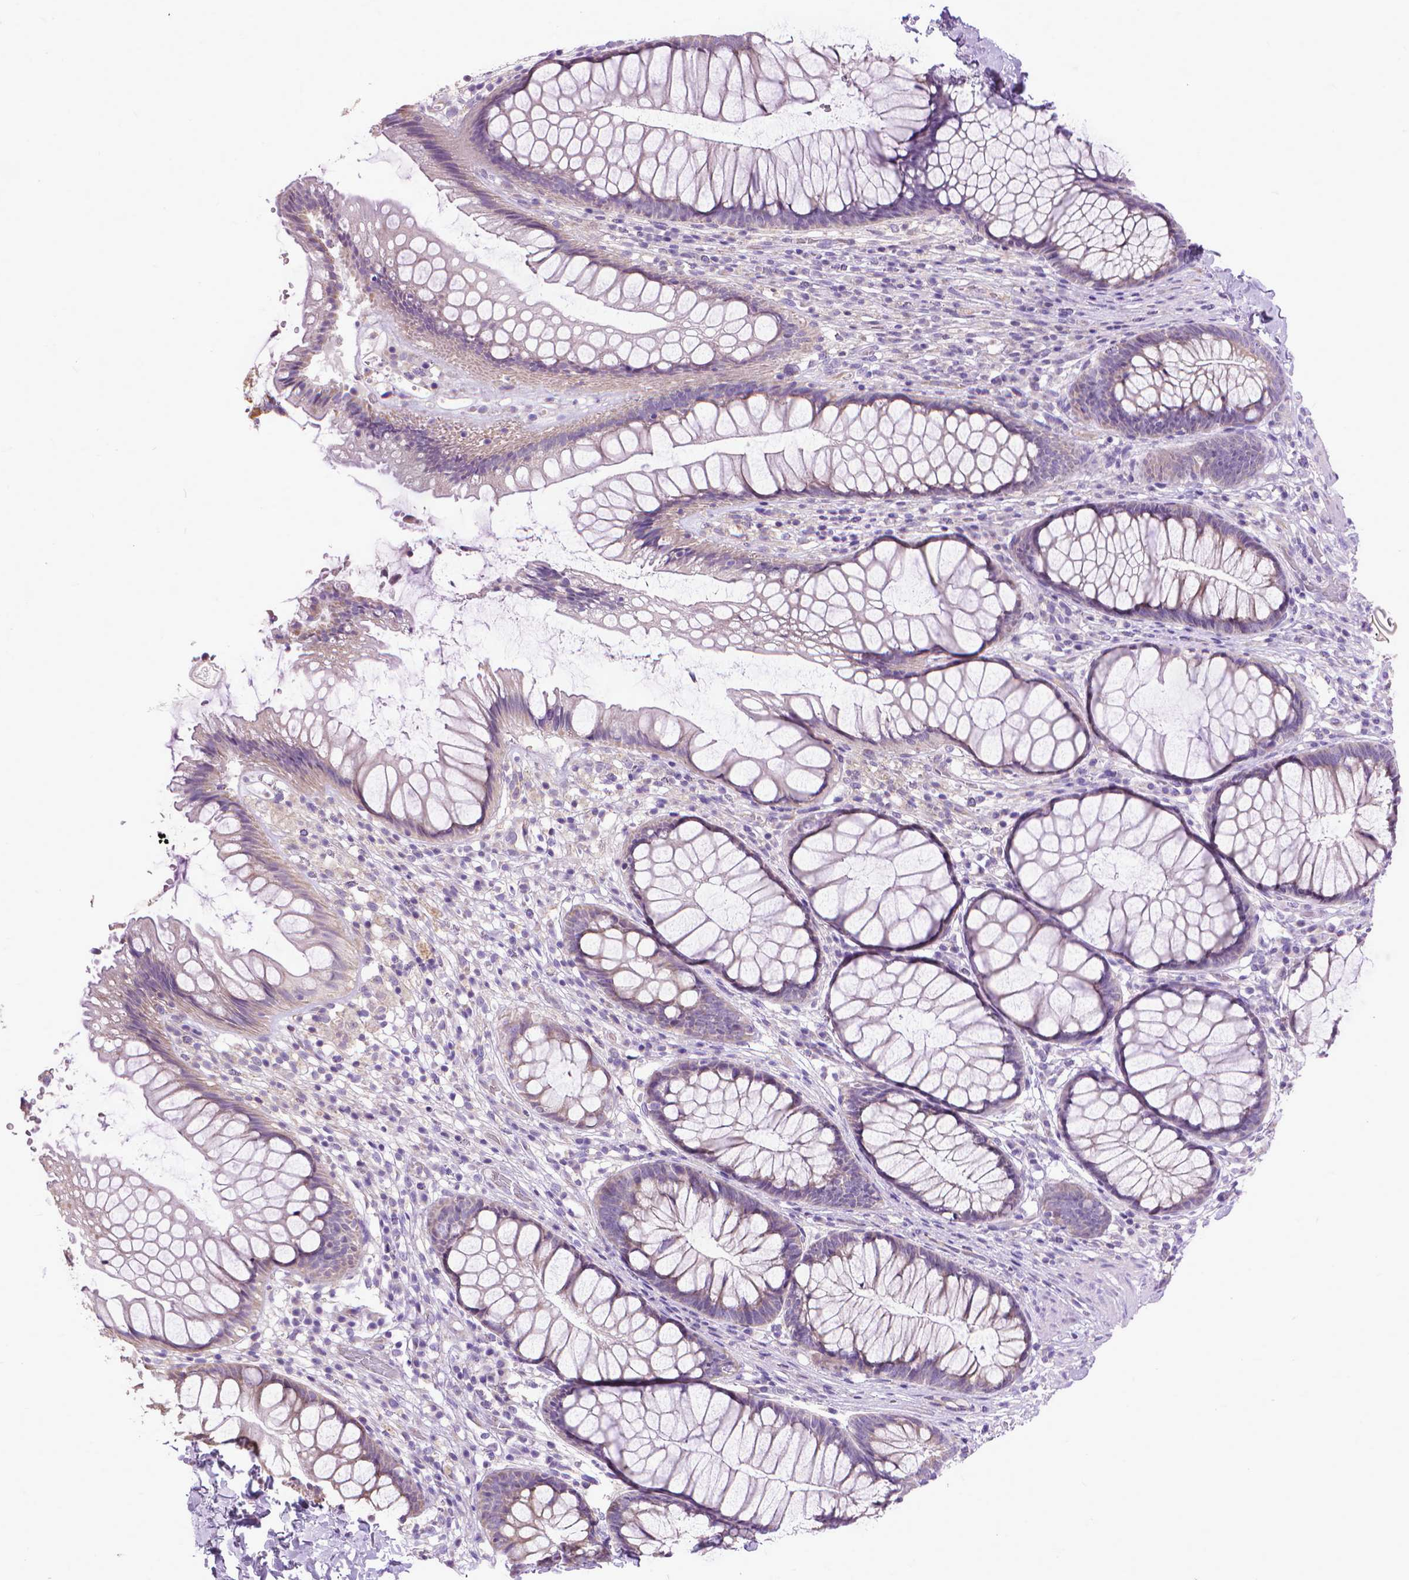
{"staining": {"intensity": "weak", "quantity": "25%-75%", "location": "cytoplasmic/membranous"}, "tissue": "rectum", "cell_type": "Glandular cells", "image_type": "normal", "snomed": [{"axis": "morphology", "description": "Normal tissue, NOS"}, {"axis": "topography", "description": "Smooth muscle"}, {"axis": "topography", "description": "Rectum"}], "caption": "A histopathology image showing weak cytoplasmic/membranous expression in about 25%-75% of glandular cells in unremarkable rectum, as visualized by brown immunohistochemical staining.", "gene": "SYN1", "patient": {"sex": "male", "age": 53}}